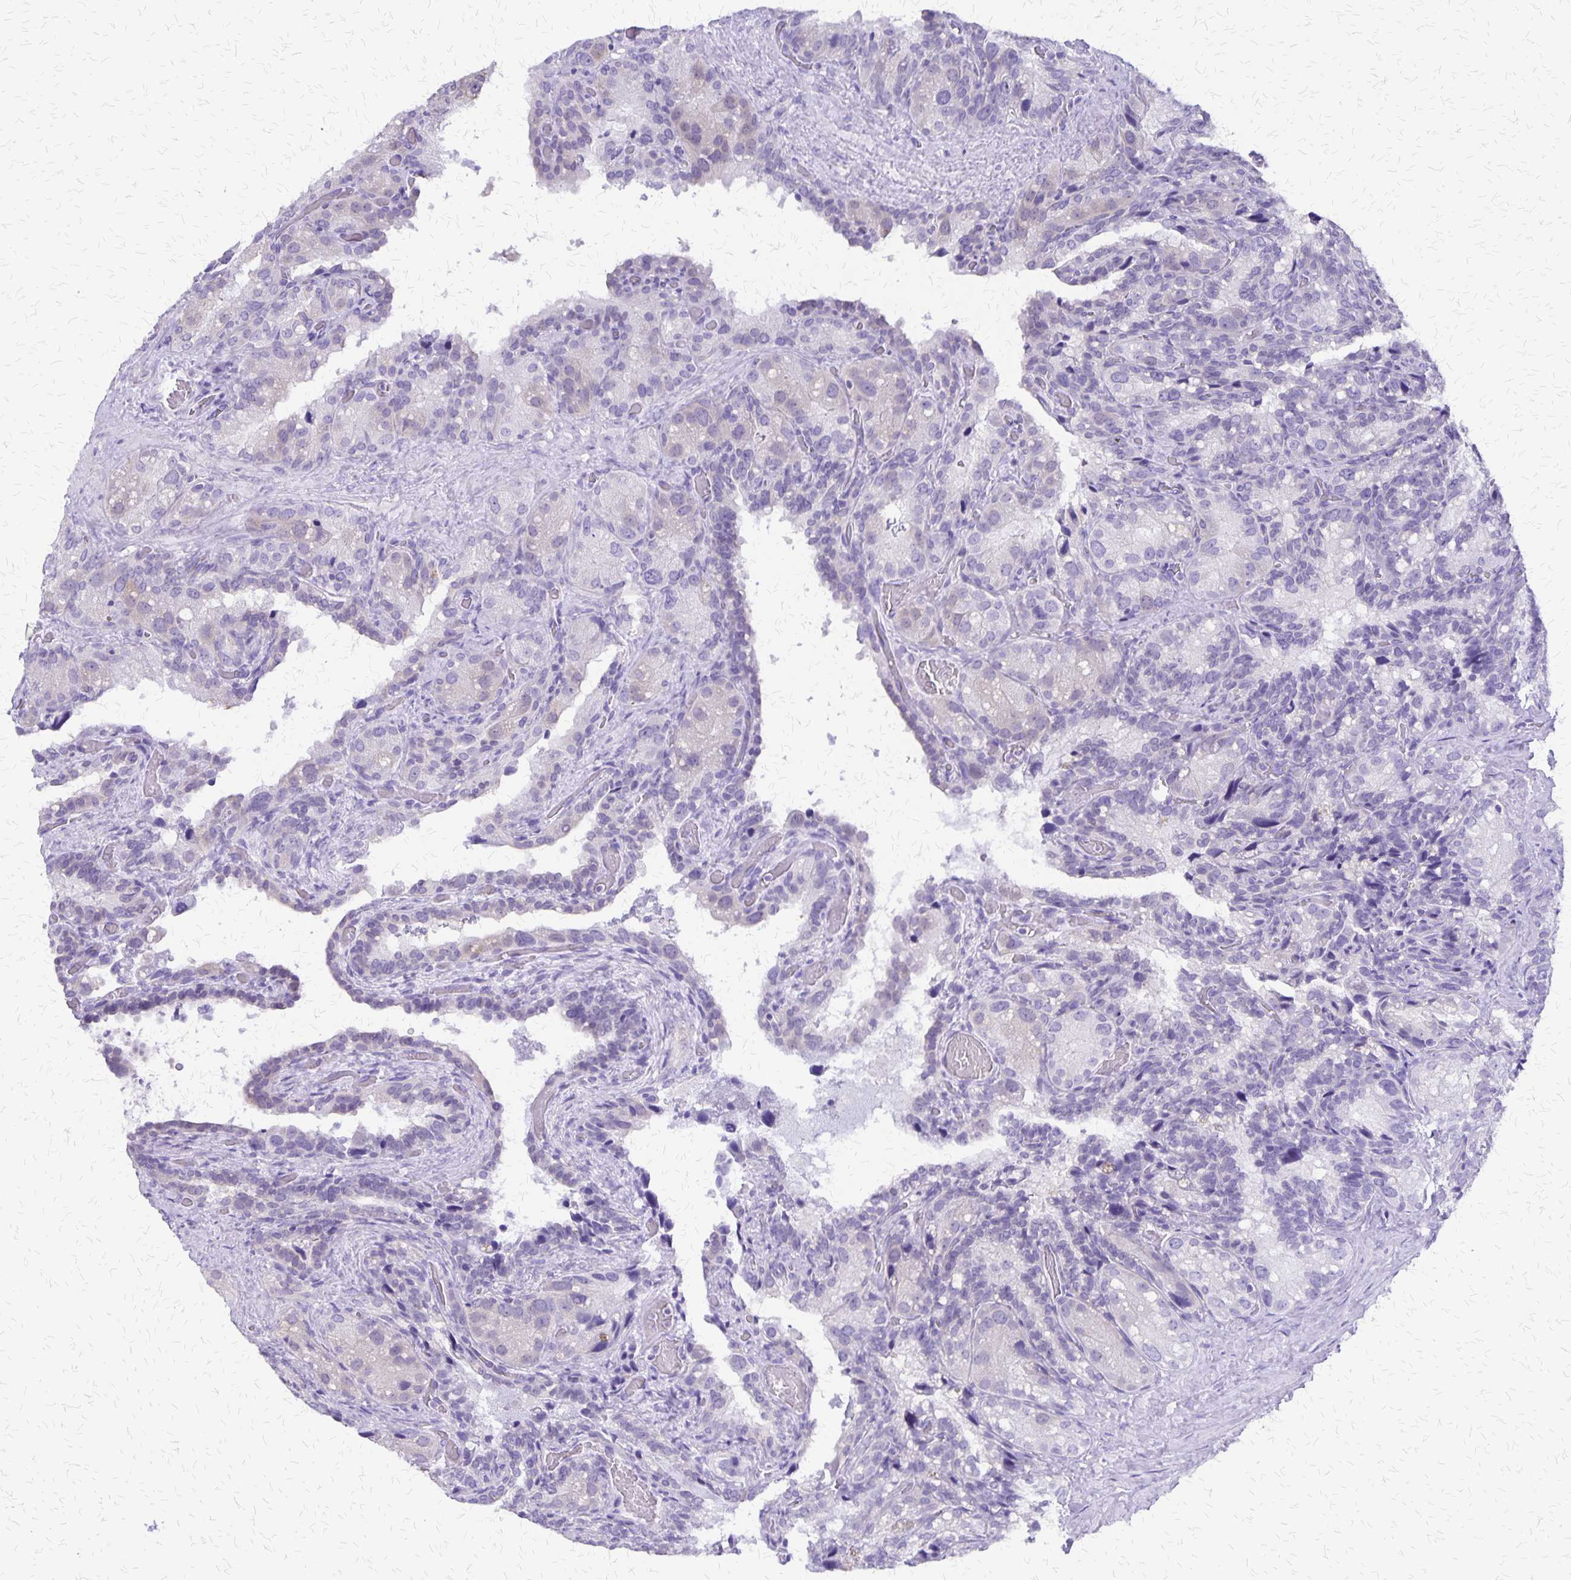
{"staining": {"intensity": "weak", "quantity": "<25%", "location": "cytoplasmic/membranous"}, "tissue": "seminal vesicle", "cell_type": "Glandular cells", "image_type": "normal", "snomed": [{"axis": "morphology", "description": "Normal tissue, NOS"}, {"axis": "topography", "description": "Seminal veicle"}], "caption": "IHC of benign human seminal vesicle reveals no positivity in glandular cells. (DAB (3,3'-diaminobenzidine) IHC with hematoxylin counter stain).", "gene": "SI", "patient": {"sex": "male", "age": 60}}